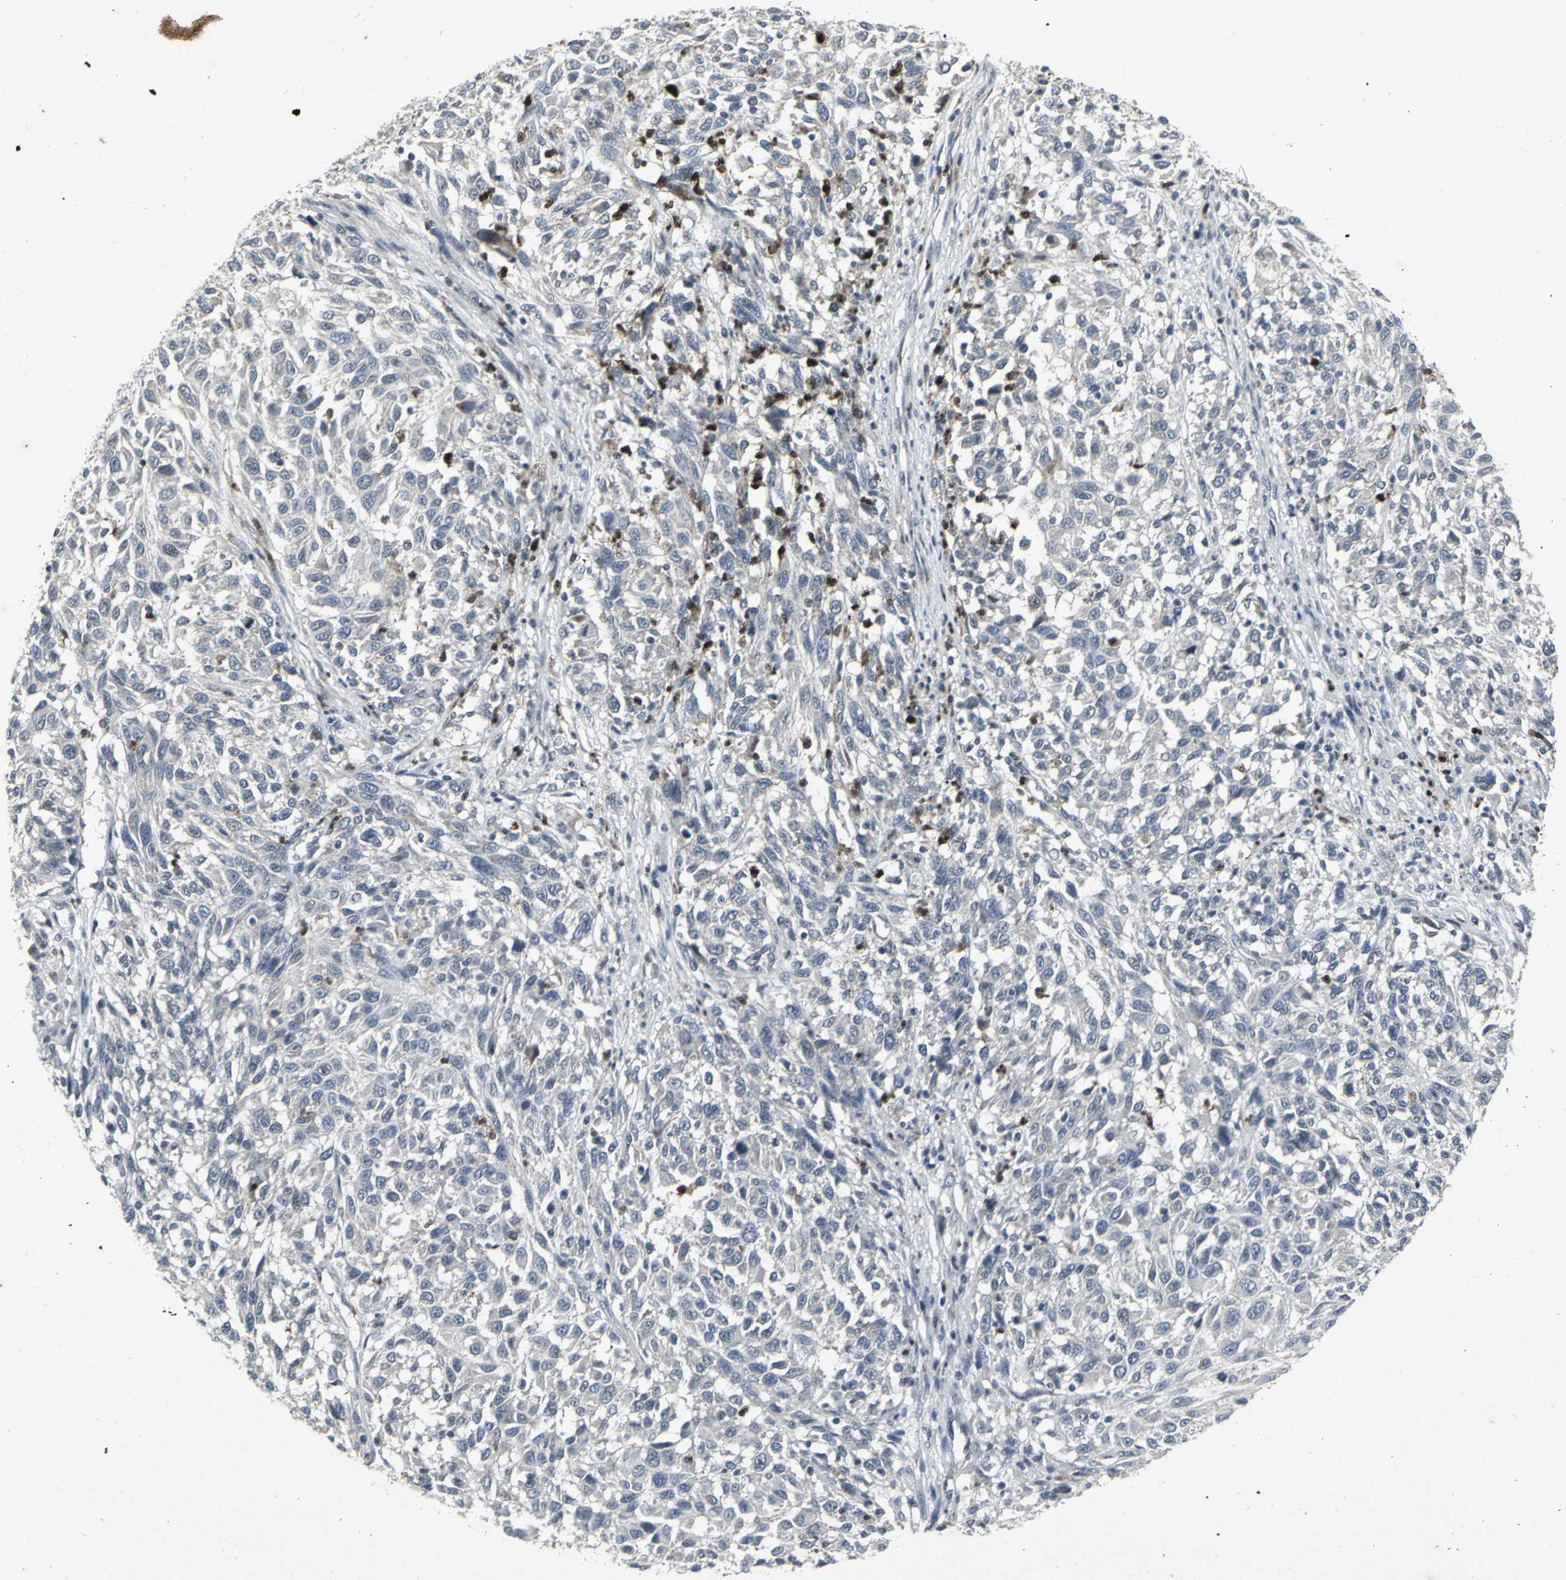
{"staining": {"intensity": "negative", "quantity": "none", "location": "none"}, "tissue": "melanoma", "cell_type": "Tumor cells", "image_type": "cancer", "snomed": [{"axis": "morphology", "description": "Malignant melanoma, Metastatic site"}, {"axis": "topography", "description": "Lymph node"}], "caption": "Tumor cells show no significant protein positivity in melanoma.", "gene": "BMP4", "patient": {"sex": "male", "age": 61}}